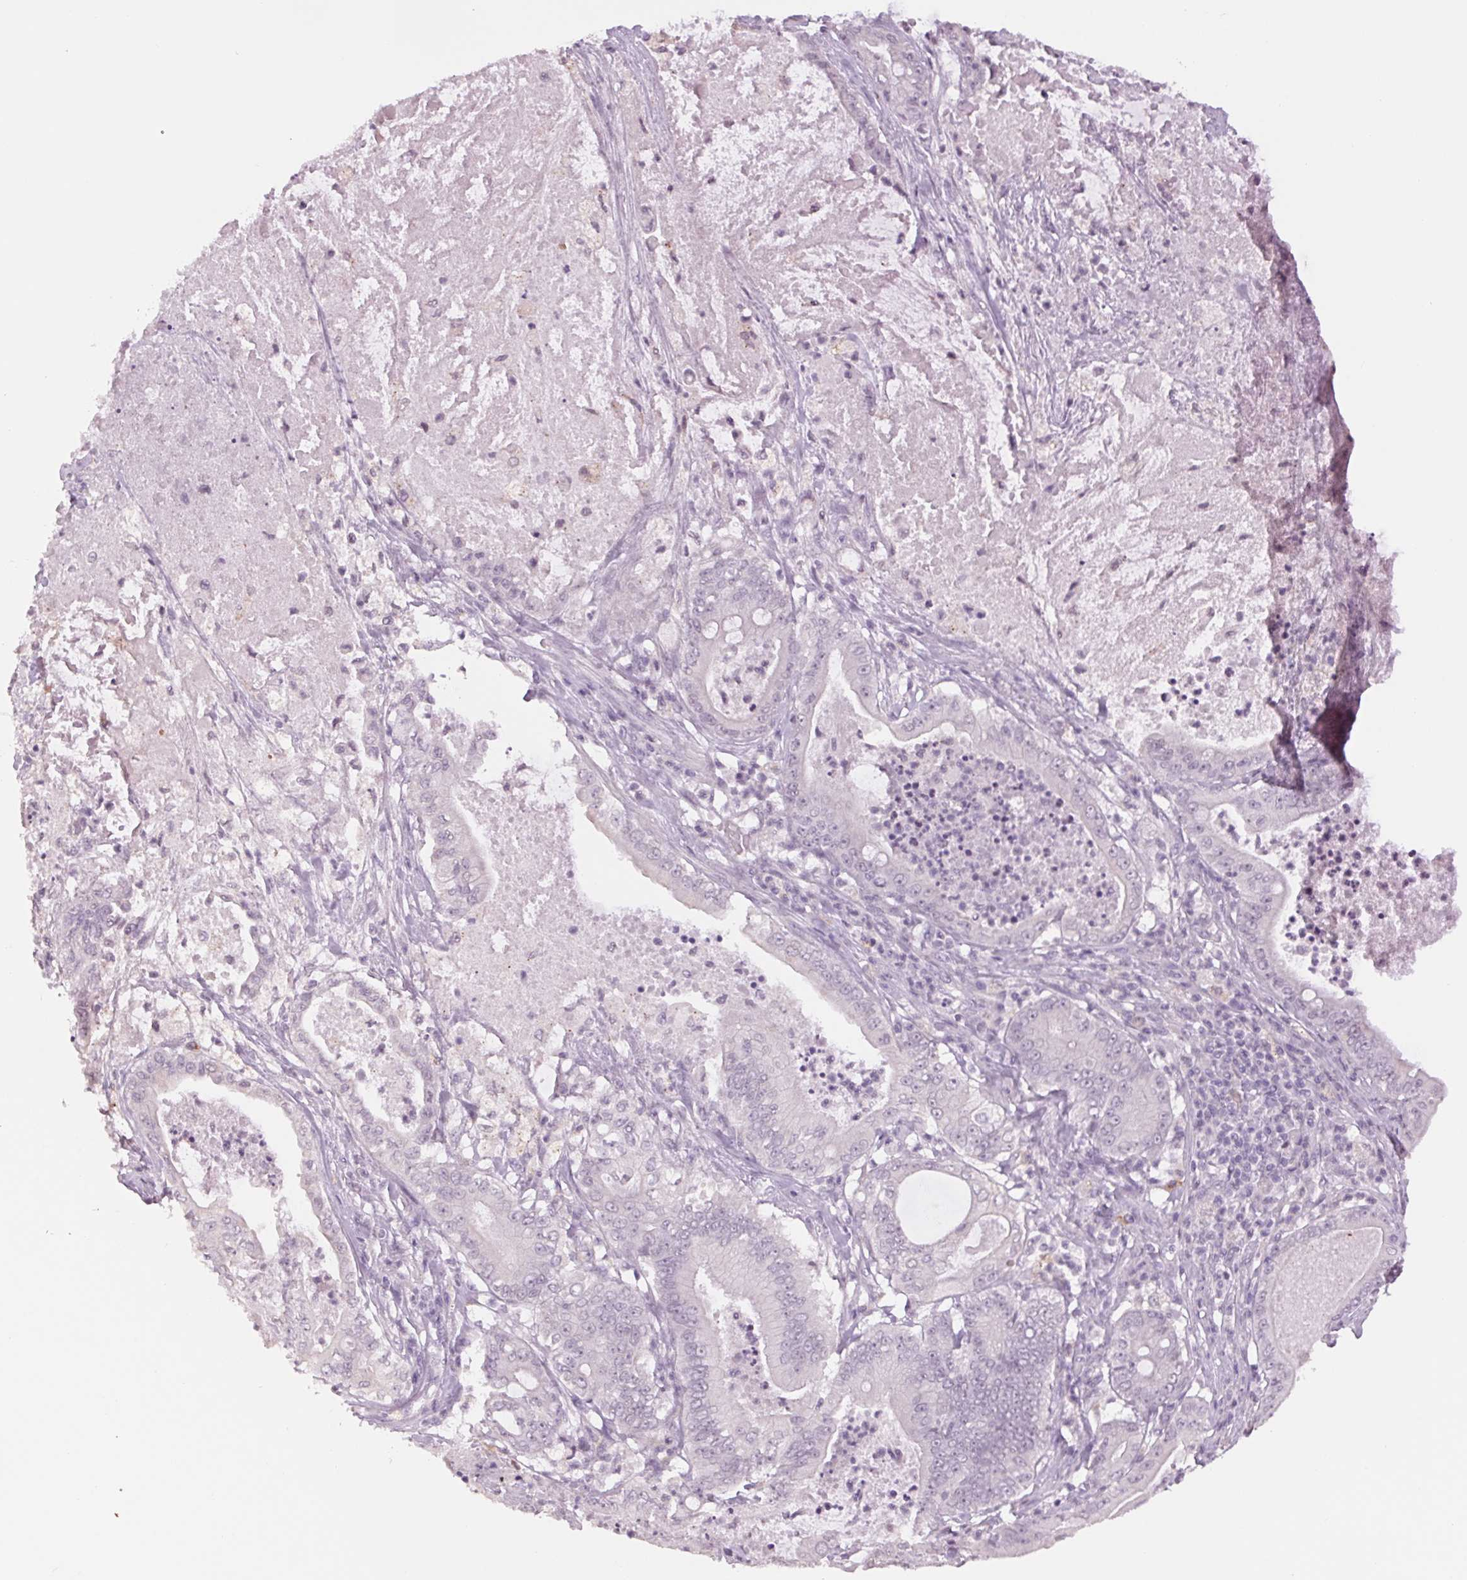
{"staining": {"intensity": "negative", "quantity": "none", "location": "none"}, "tissue": "pancreatic cancer", "cell_type": "Tumor cells", "image_type": "cancer", "snomed": [{"axis": "morphology", "description": "Adenocarcinoma, NOS"}, {"axis": "topography", "description": "Pancreas"}], "caption": "A micrograph of pancreatic adenocarcinoma stained for a protein demonstrates no brown staining in tumor cells. Brightfield microscopy of IHC stained with DAB (3,3'-diaminobenzidine) (brown) and hematoxylin (blue), captured at high magnification.", "gene": "MPO", "patient": {"sex": "male", "age": 71}}